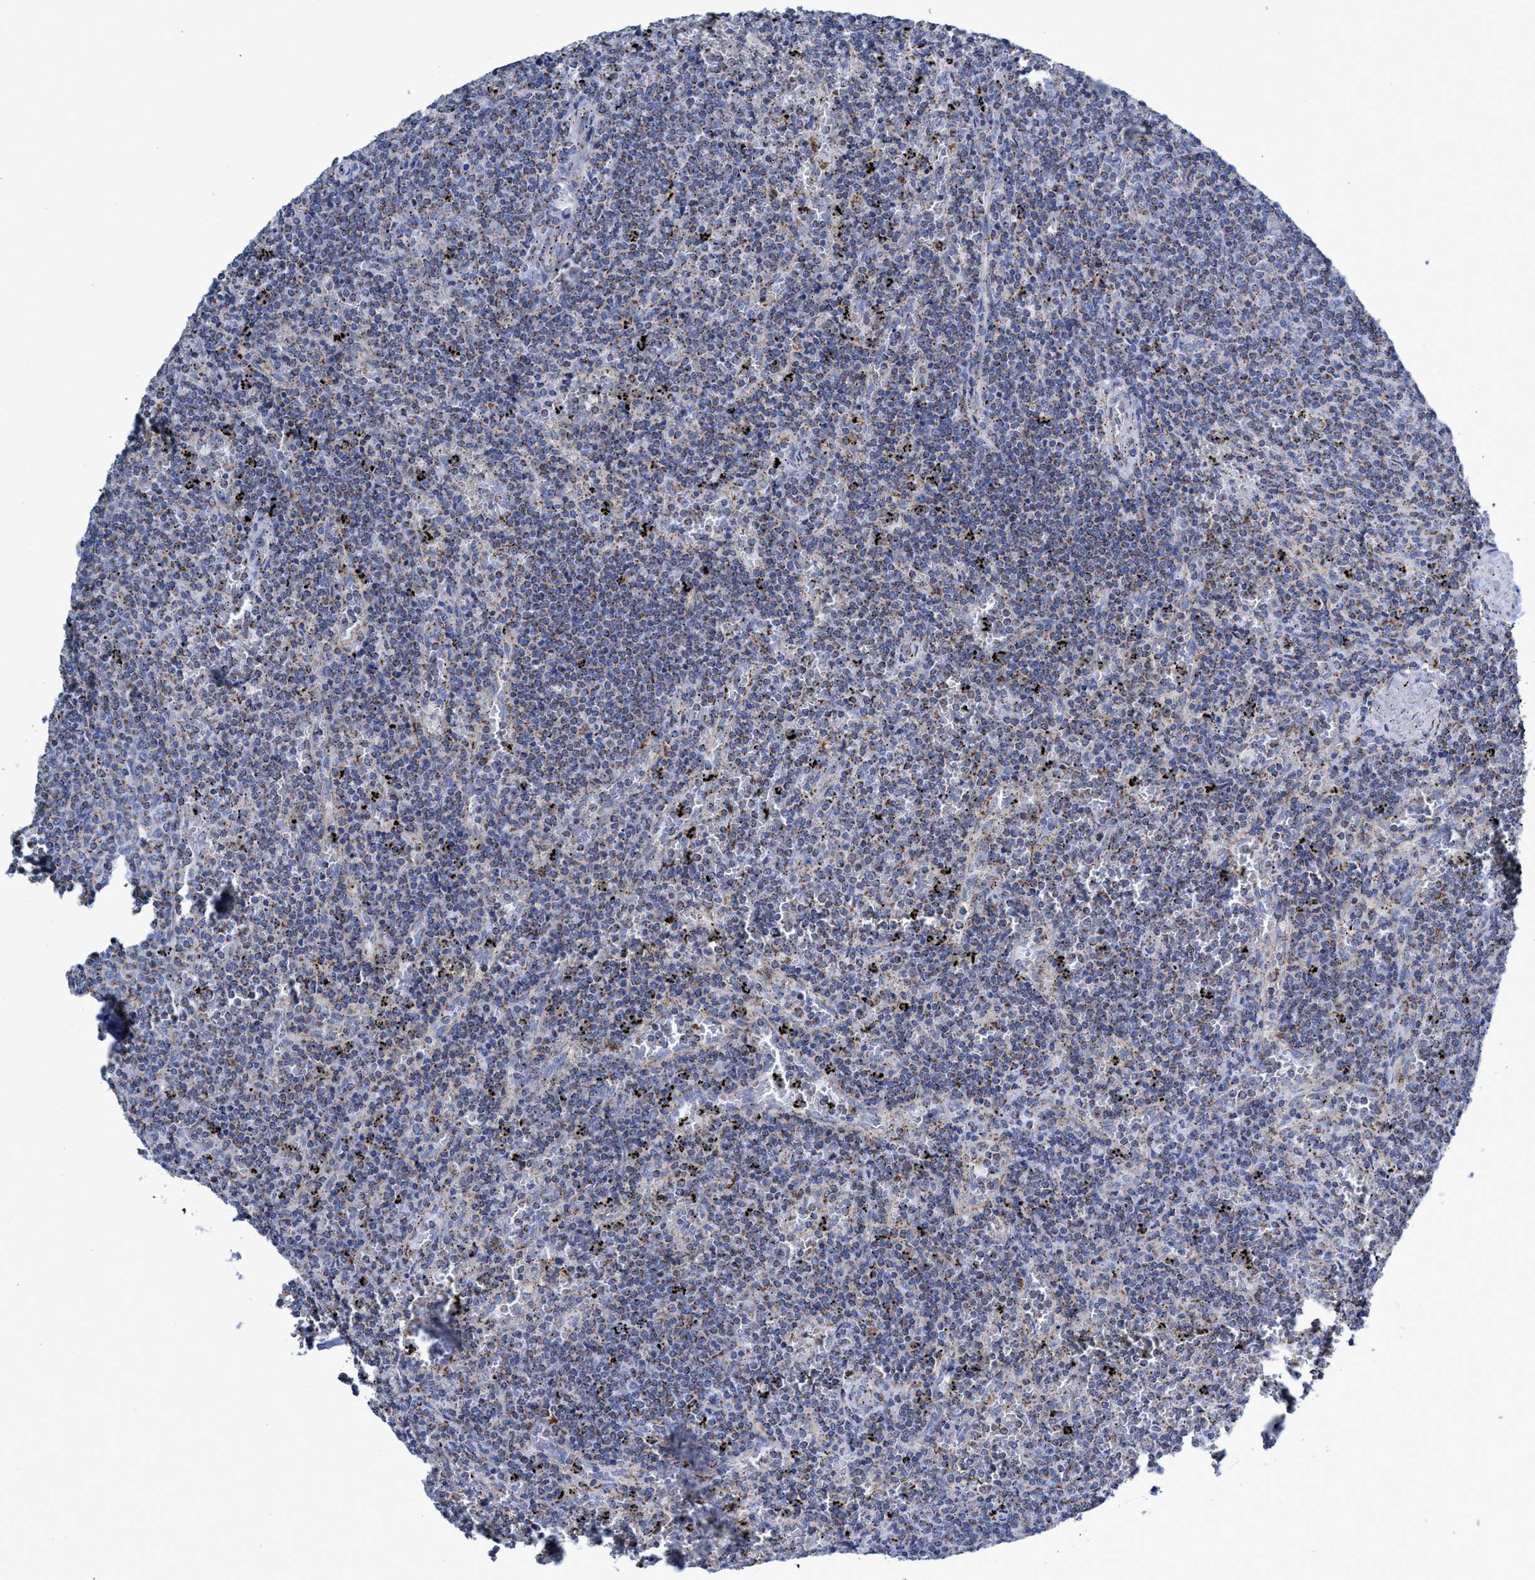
{"staining": {"intensity": "weak", "quantity": "25%-75%", "location": "cytoplasmic/membranous"}, "tissue": "lymphoma", "cell_type": "Tumor cells", "image_type": "cancer", "snomed": [{"axis": "morphology", "description": "Malignant lymphoma, non-Hodgkin's type, Low grade"}, {"axis": "topography", "description": "Spleen"}], "caption": "The immunohistochemical stain highlights weak cytoplasmic/membranous positivity in tumor cells of low-grade malignant lymphoma, non-Hodgkin's type tissue. (Brightfield microscopy of DAB IHC at high magnification).", "gene": "ZNF750", "patient": {"sex": "female", "age": 50}}